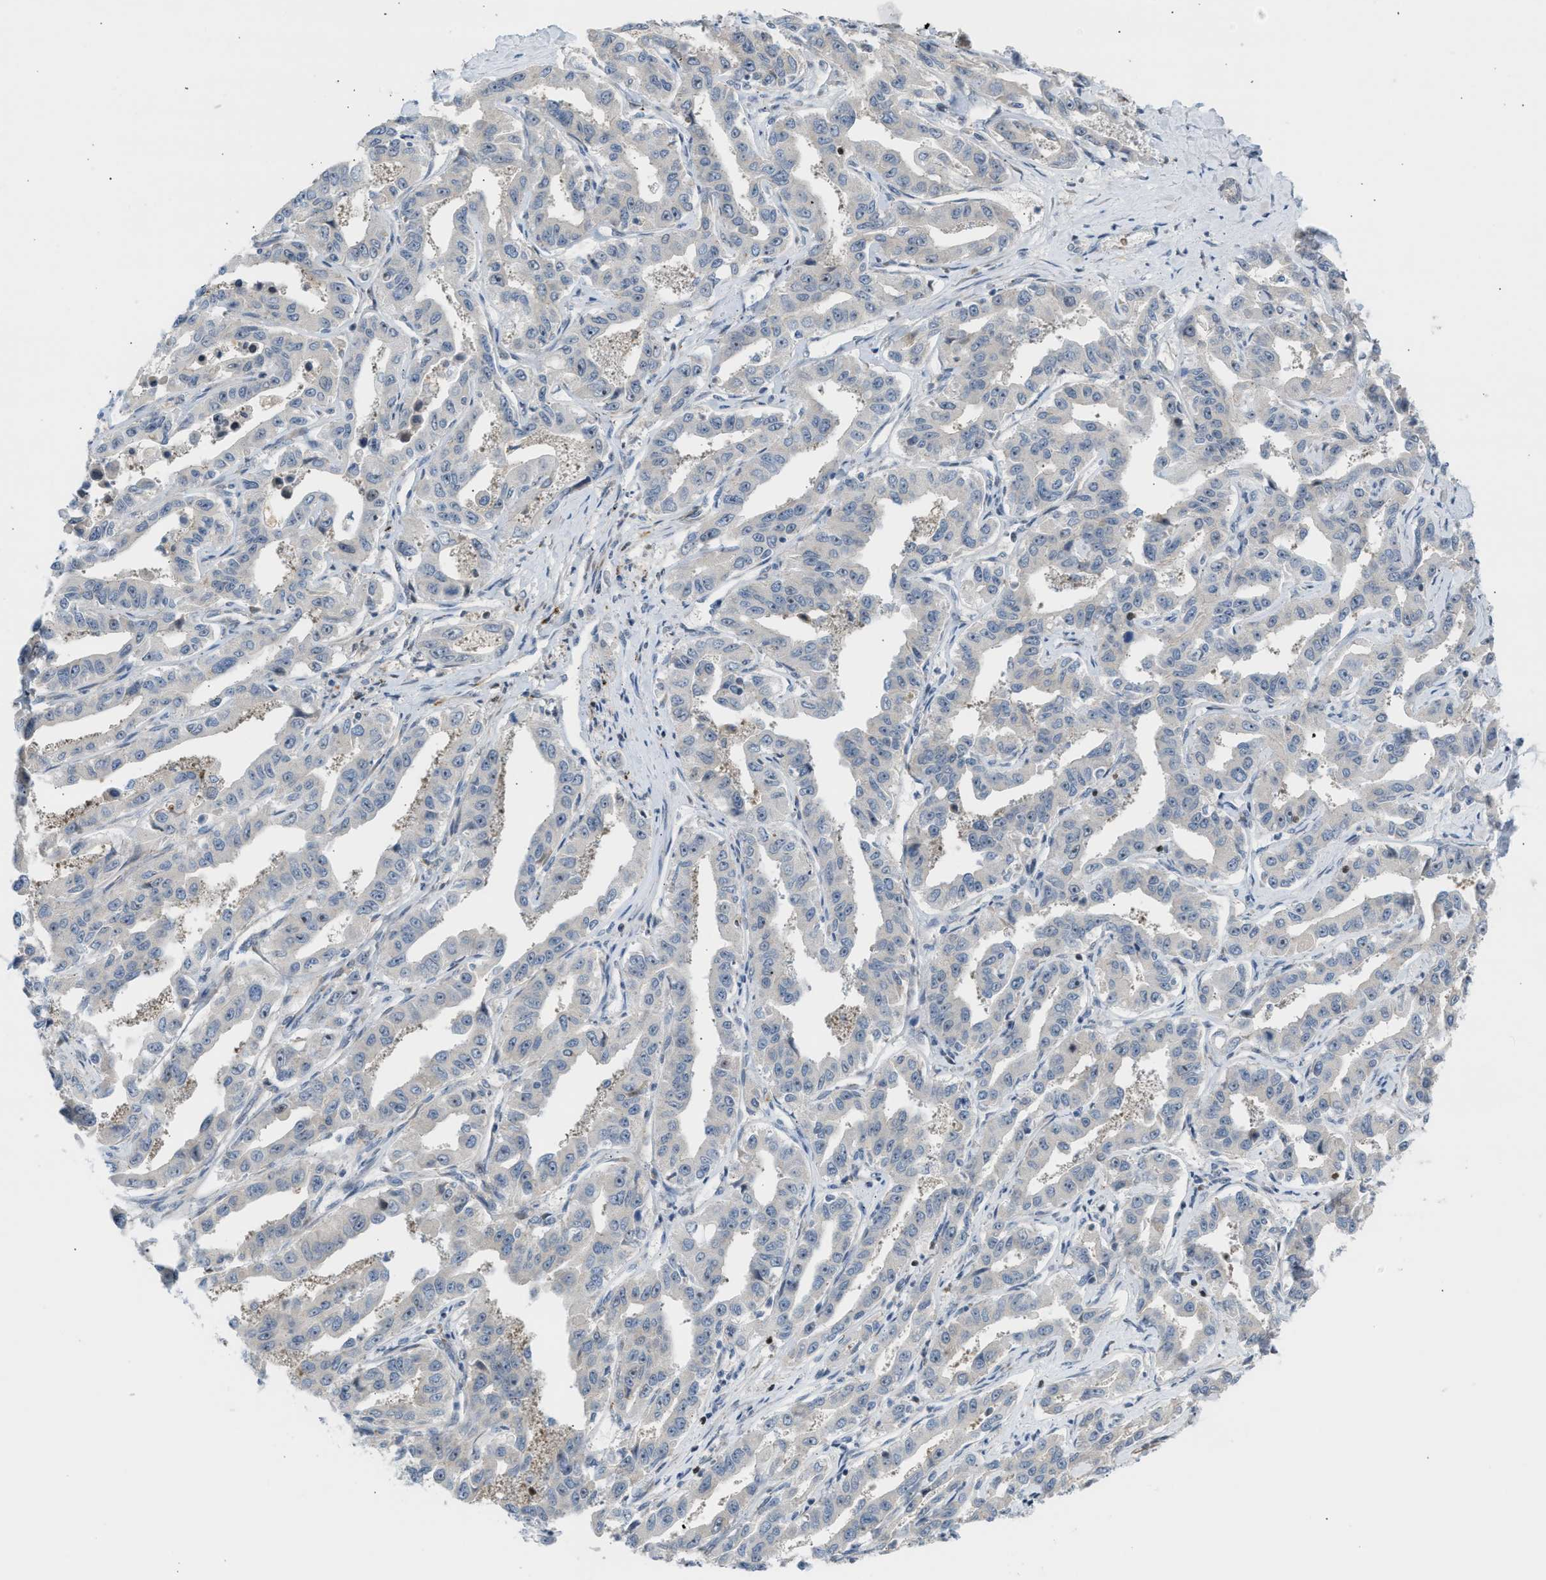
{"staining": {"intensity": "weak", "quantity": "<25%", "location": "nuclear"}, "tissue": "liver cancer", "cell_type": "Tumor cells", "image_type": "cancer", "snomed": [{"axis": "morphology", "description": "Cholangiocarcinoma"}, {"axis": "topography", "description": "Liver"}], "caption": "Immunohistochemical staining of human cholangiocarcinoma (liver) demonstrates no significant expression in tumor cells. (DAB immunohistochemistry (IHC) with hematoxylin counter stain).", "gene": "NPS", "patient": {"sex": "male", "age": 59}}